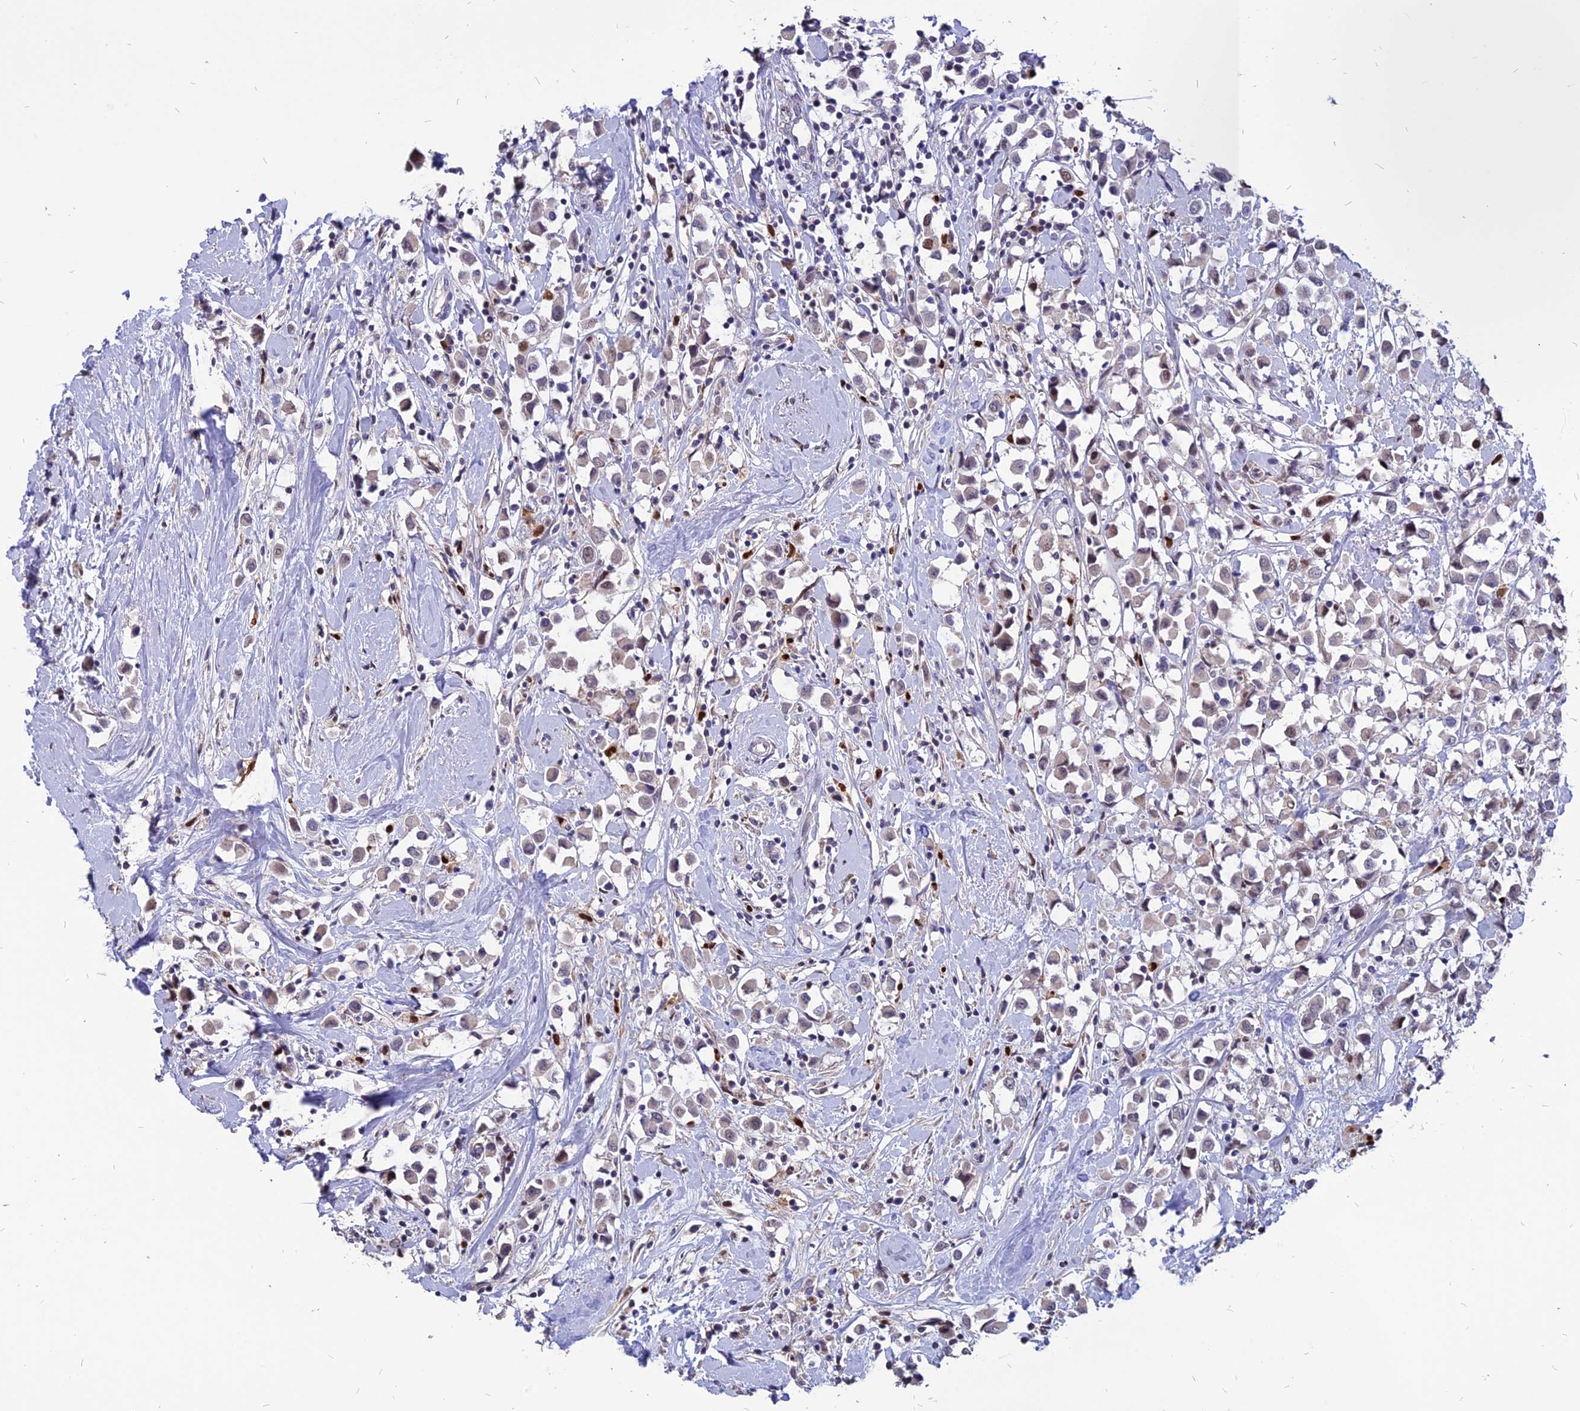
{"staining": {"intensity": "weak", "quantity": "<25%", "location": "nuclear"}, "tissue": "breast cancer", "cell_type": "Tumor cells", "image_type": "cancer", "snomed": [{"axis": "morphology", "description": "Duct carcinoma"}, {"axis": "topography", "description": "Breast"}], "caption": "Immunohistochemistry histopathology image of neoplastic tissue: human breast cancer (intraductal carcinoma) stained with DAB (3,3'-diaminobenzidine) exhibits no significant protein positivity in tumor cells.", "gene": "TMEM263", "patient": {"sex": "female", "age": 61}}